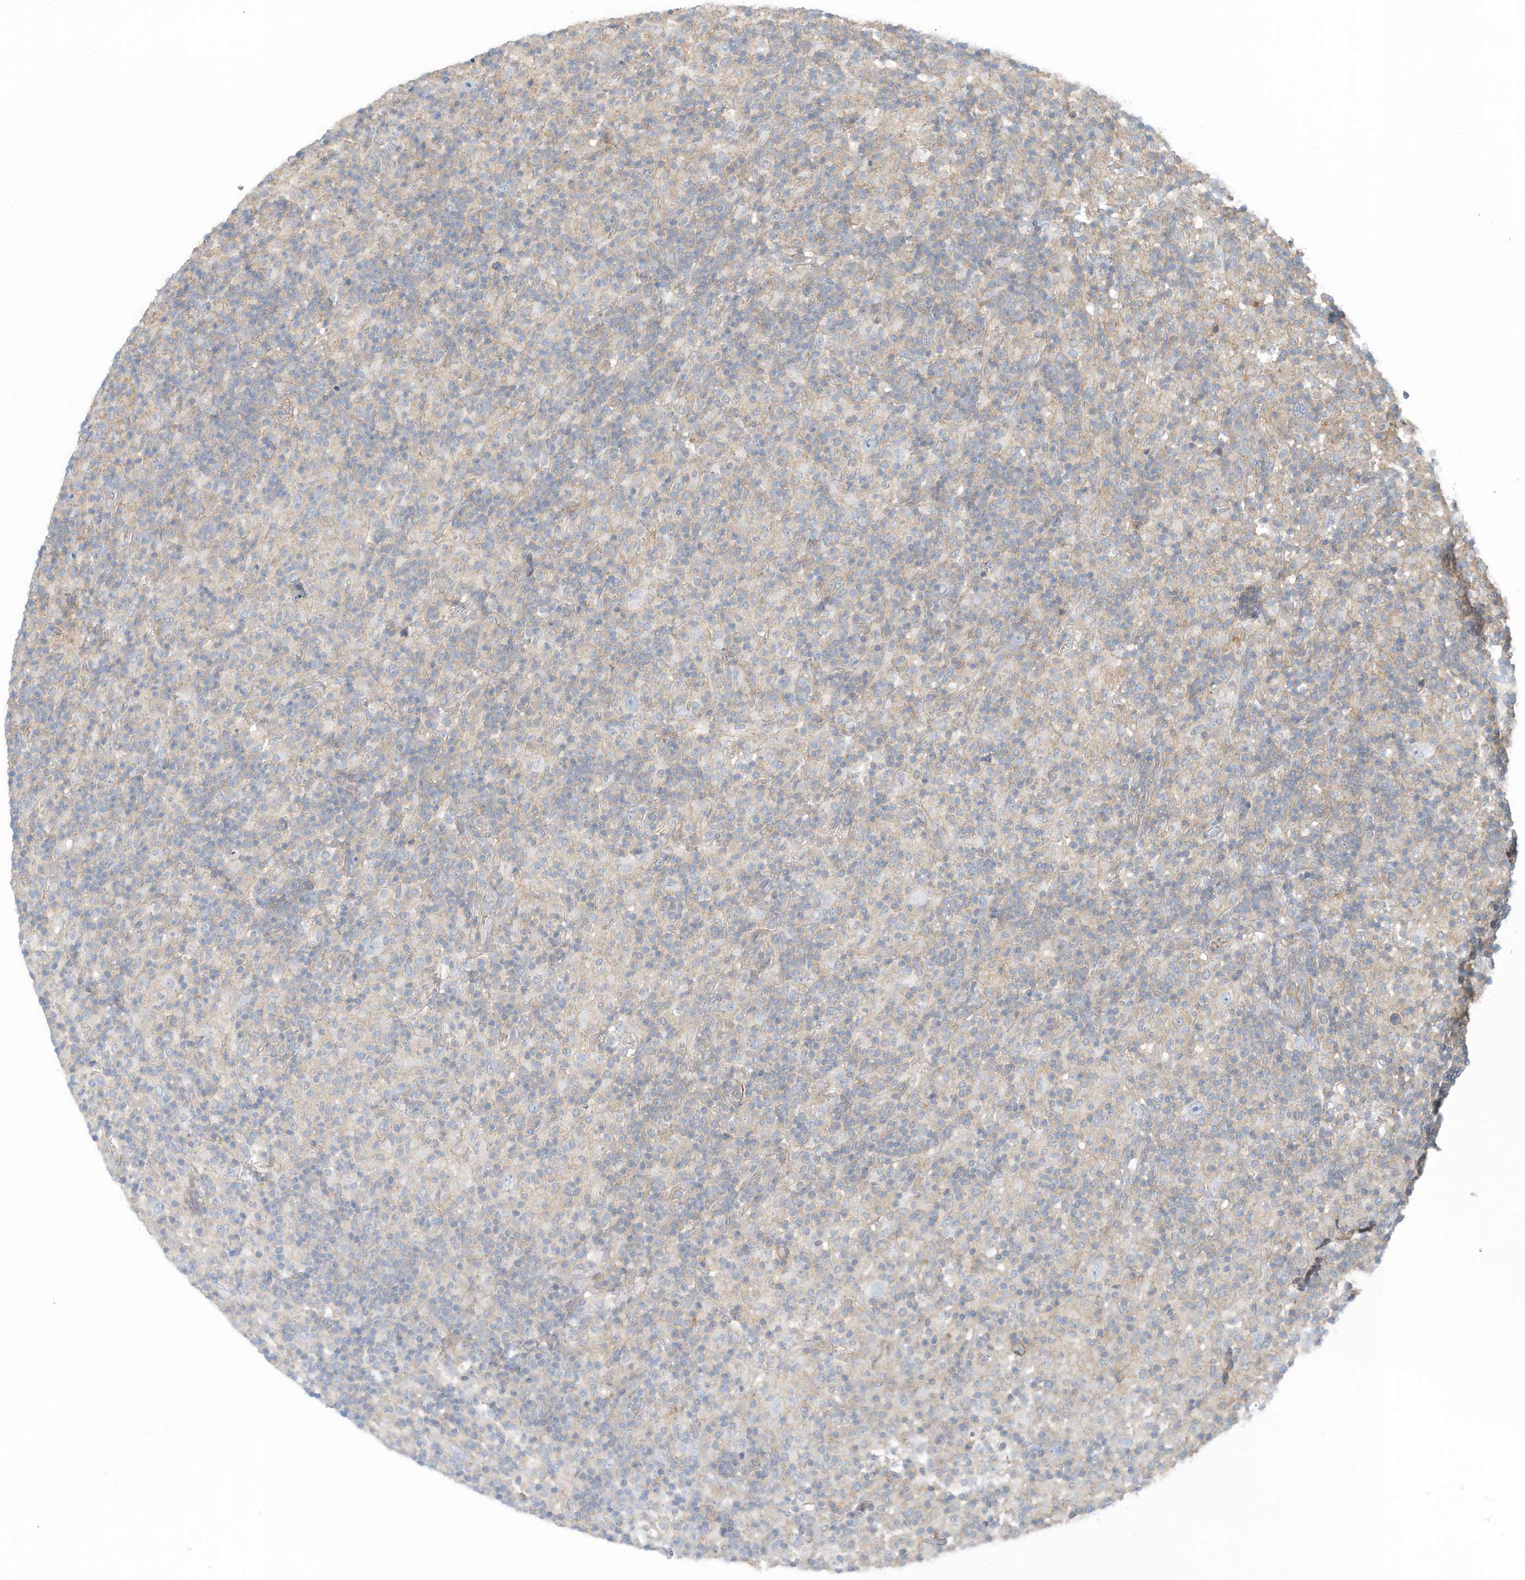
{"staining": {"intensity": "negative", "quantity": "none", "location": "none"}, "tissue": "lymphoma", "cell_type": "Tumor cells", "image_type": "cancer", "snomed": [{"axis": "morphology", "description": "Hodgkin's disease, NOS"}, {"axis": "topography", "description": "Lymph node"}], "caption": "This is an immunohistochemistry histopathology image of Hodgkin's disease. There is no expression in tumor cells.", "gene": "ZNF846", "patient": {"sex": "male", "age": 70}}